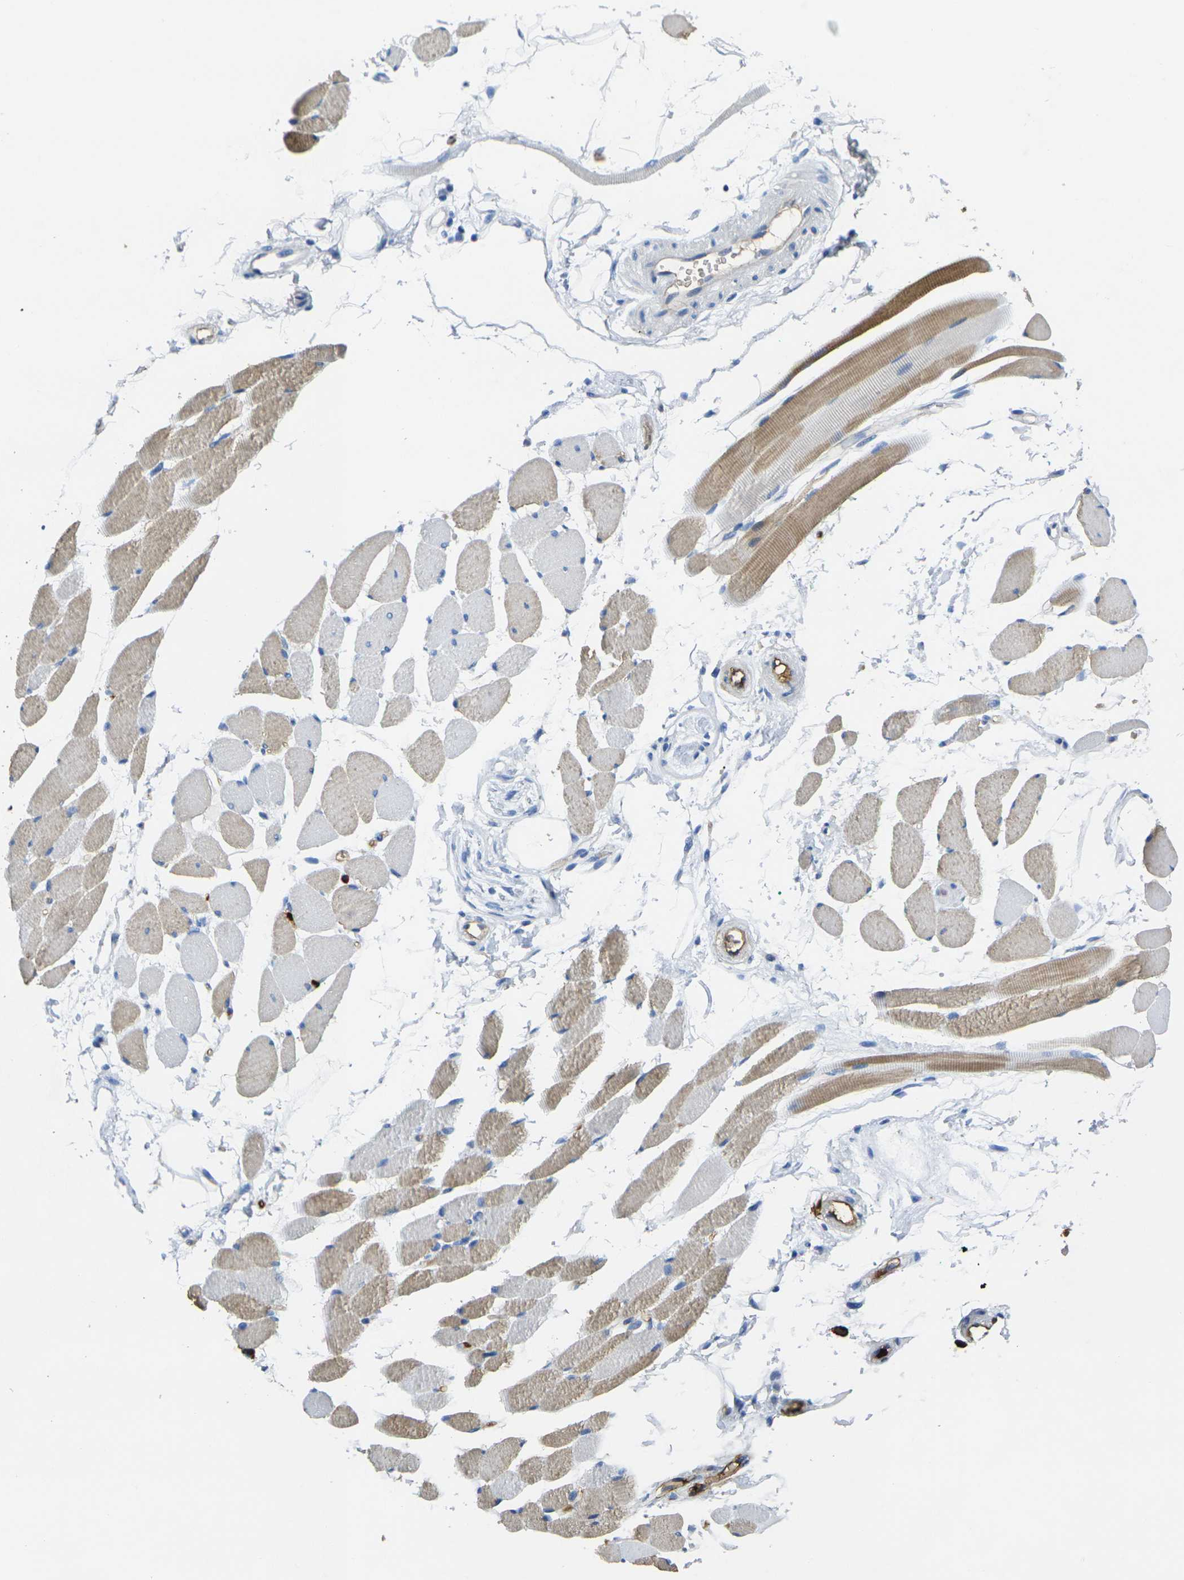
{"staining": {"intensity": "weak", "quantity": "25%-75%", "location": "cytoplasmic/membranous"}, "tissue": "skeletal muscle", "cell_type": "Myocytes", "image_type": "normal", "snomed": [{"axis": "morphology", "description": "Normal tissue, NOS"}, {"axis": "topography", "description": "Skeletal muscle"}, {"axis": "topography", "description": "Peripheral nerve tissue"}], "caption": "This image displays immunohistochemistry (IHC) staining of benign human skeletal muscle, with low weak cytoplasmic/membranous positivity in approximately 25%-75% of myocytes.", "gene": "S100A9", "patient": {"sex": "female", "age": 84}}